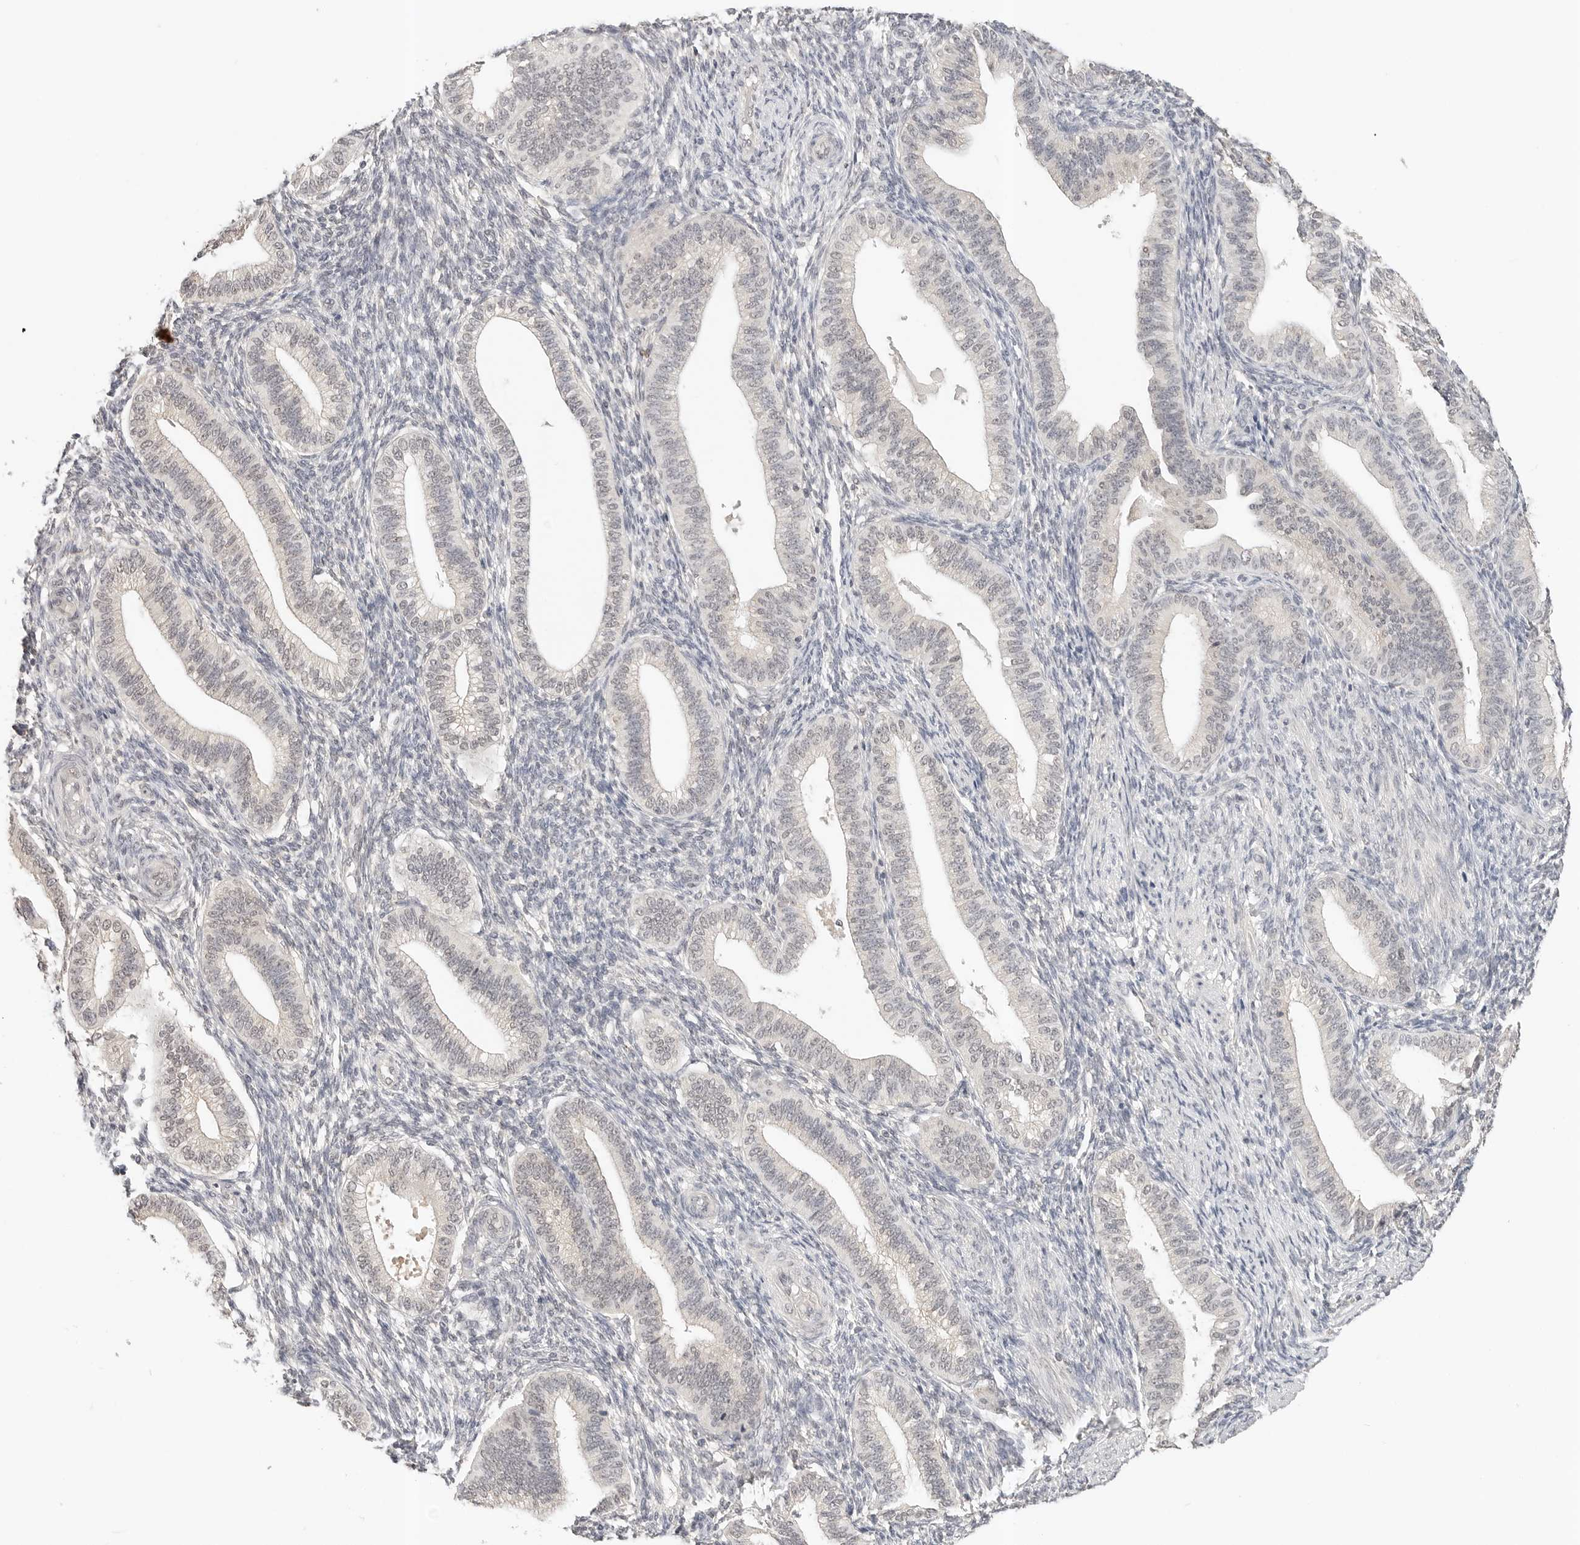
{"staining": {"intensity": "negative", "quantity": "none", "location": "none"}, "tissue": "endometrium", "cell_type": "Cells in endometrial stroma", "image_type": "normal", "snomed": [{"axis": "morphology", "description": "Normal tissue, NOS"}, {"axis": "topography", "description": "Endometrium"}], "caption": "A high-resolution micrograph shows IHC staining of benign endometrium, which displays no significant expression in cells in endometrial stroma. (DAB immunohistochemistry (IHC), high magnification).", "gene": "IL24", "patient": {"sex": "female", "age": 39}}